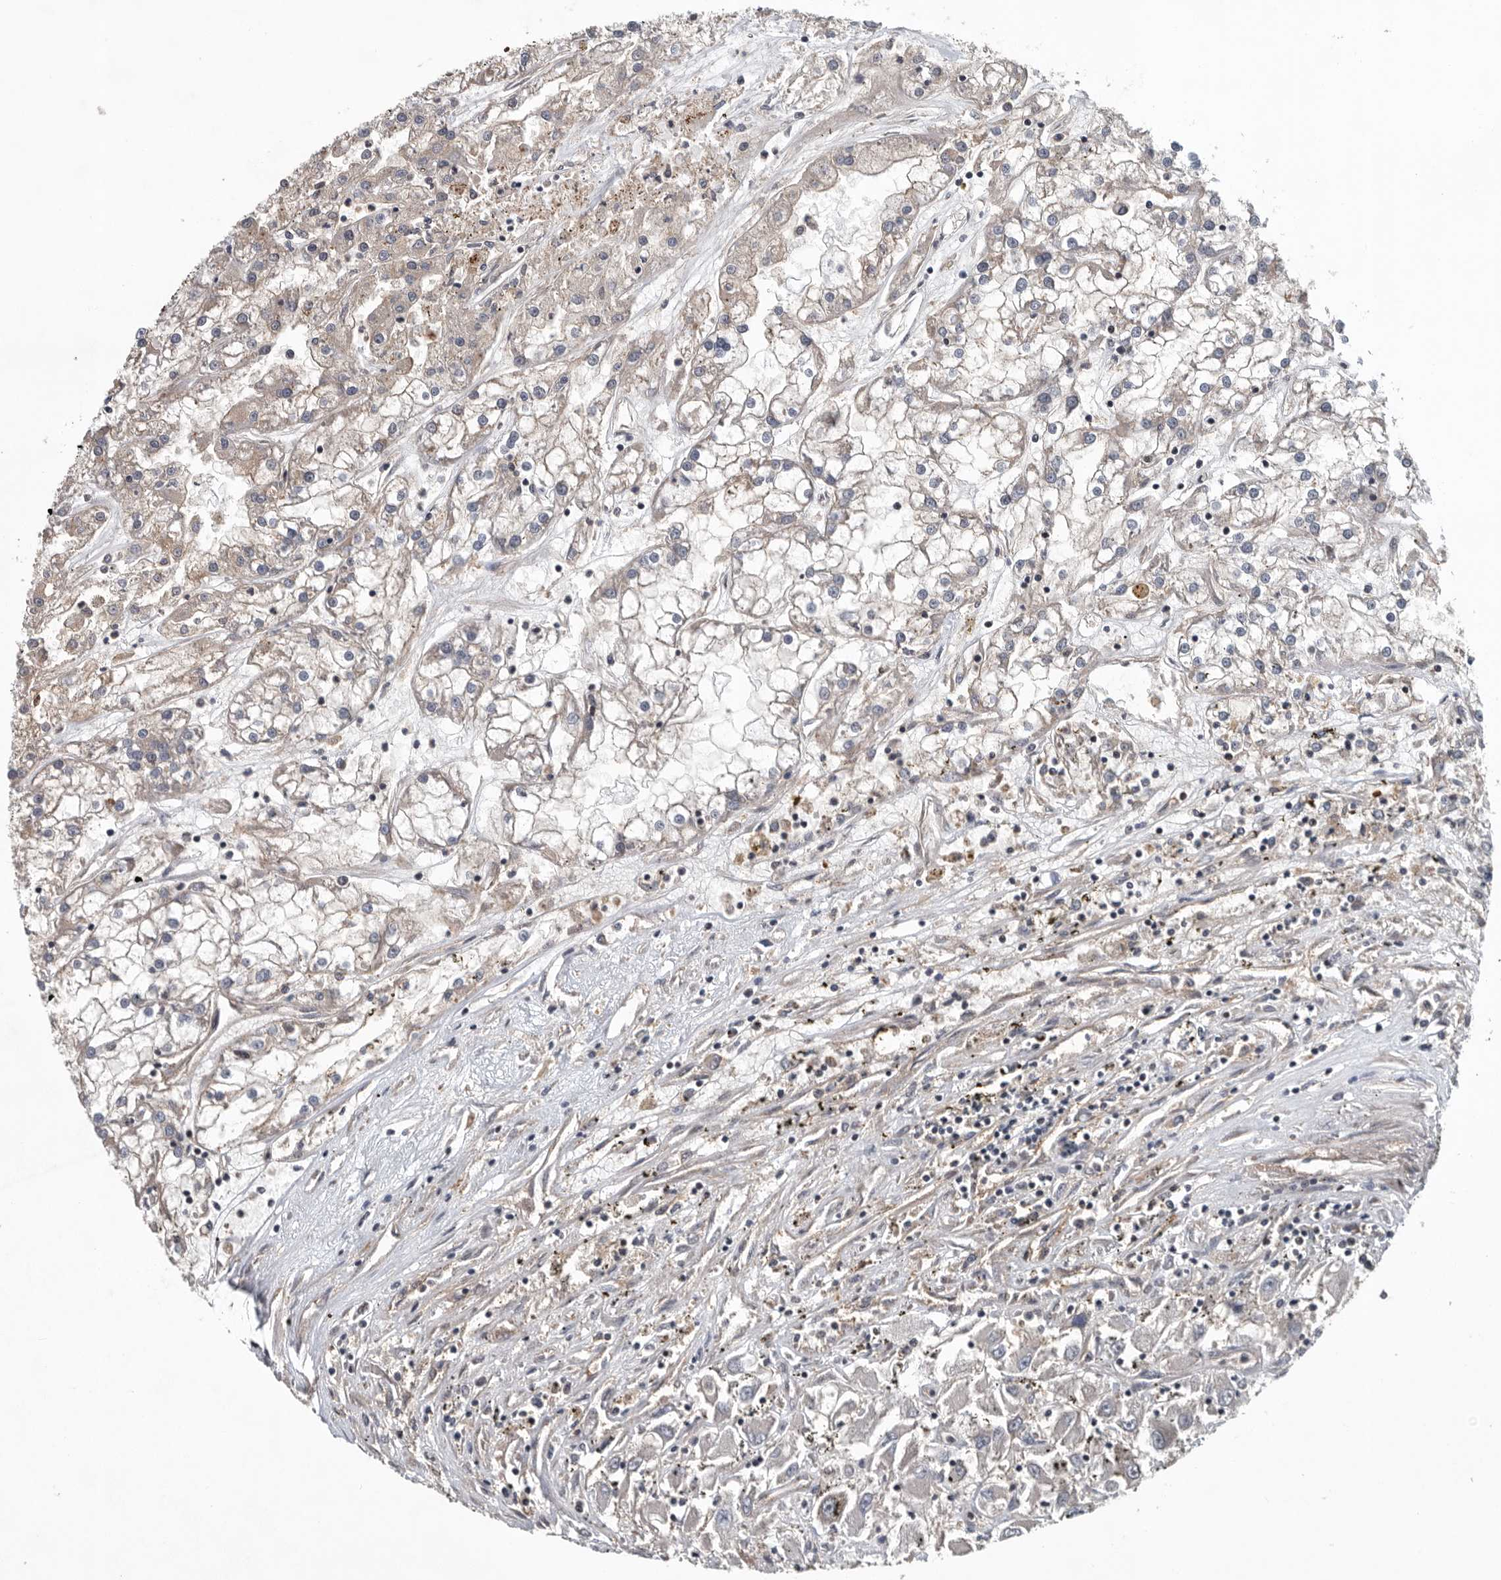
{"staining": {"intensity": "negative", "quantity": "none", "location": "none"}, "tissue": "renal cancer", "cell_type": "Tumor cells", "image_type": "cancer", "snomed": [{"axis": "morphology", "description": "Adenocarcinoma, NOS"}, {"axis": "topography", "description": "Kidney"}], "caption": "Tumor cells show no significant expression in adenocarcinoma (renal).", "gene": "SENP7", "patient": {"sex": "female", "age": 52}}